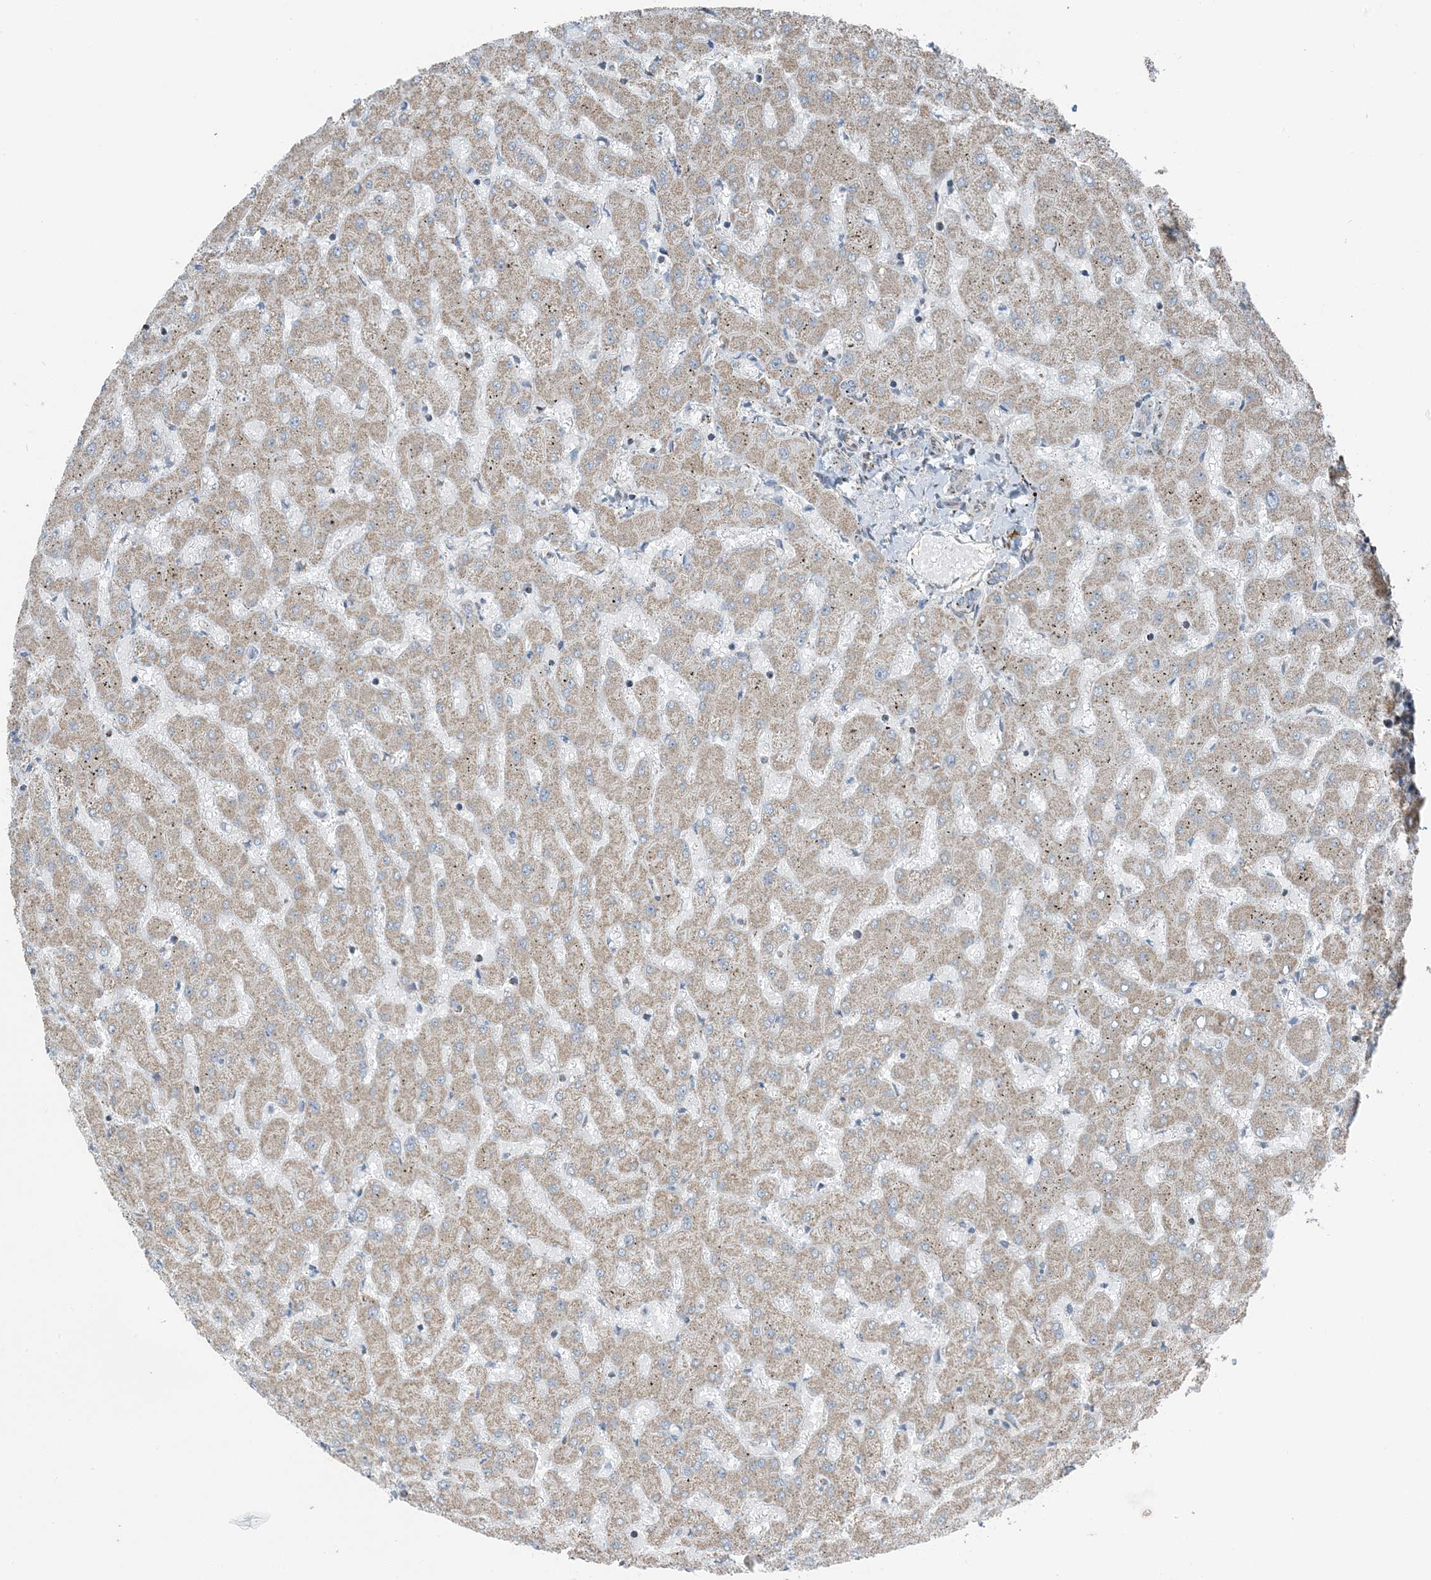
{"staining": {"intensity": "negative", "quantity": "none", "location": "none"}, "tissue": "liver", "cell_type": "Cholangiocytes", "image_type": "normal", "snomed": [{"axis": "morphology", "description": "Normal tissue, NOS"}, {"axis": "topography", "description": "Liver"}], "caption": "This is an immunohistochemistry (IHC) image of benign human liver. There is no expression in cholangiocytes.", "gene": "PILRB", "patient": {"sex": "female", "age": 63}}